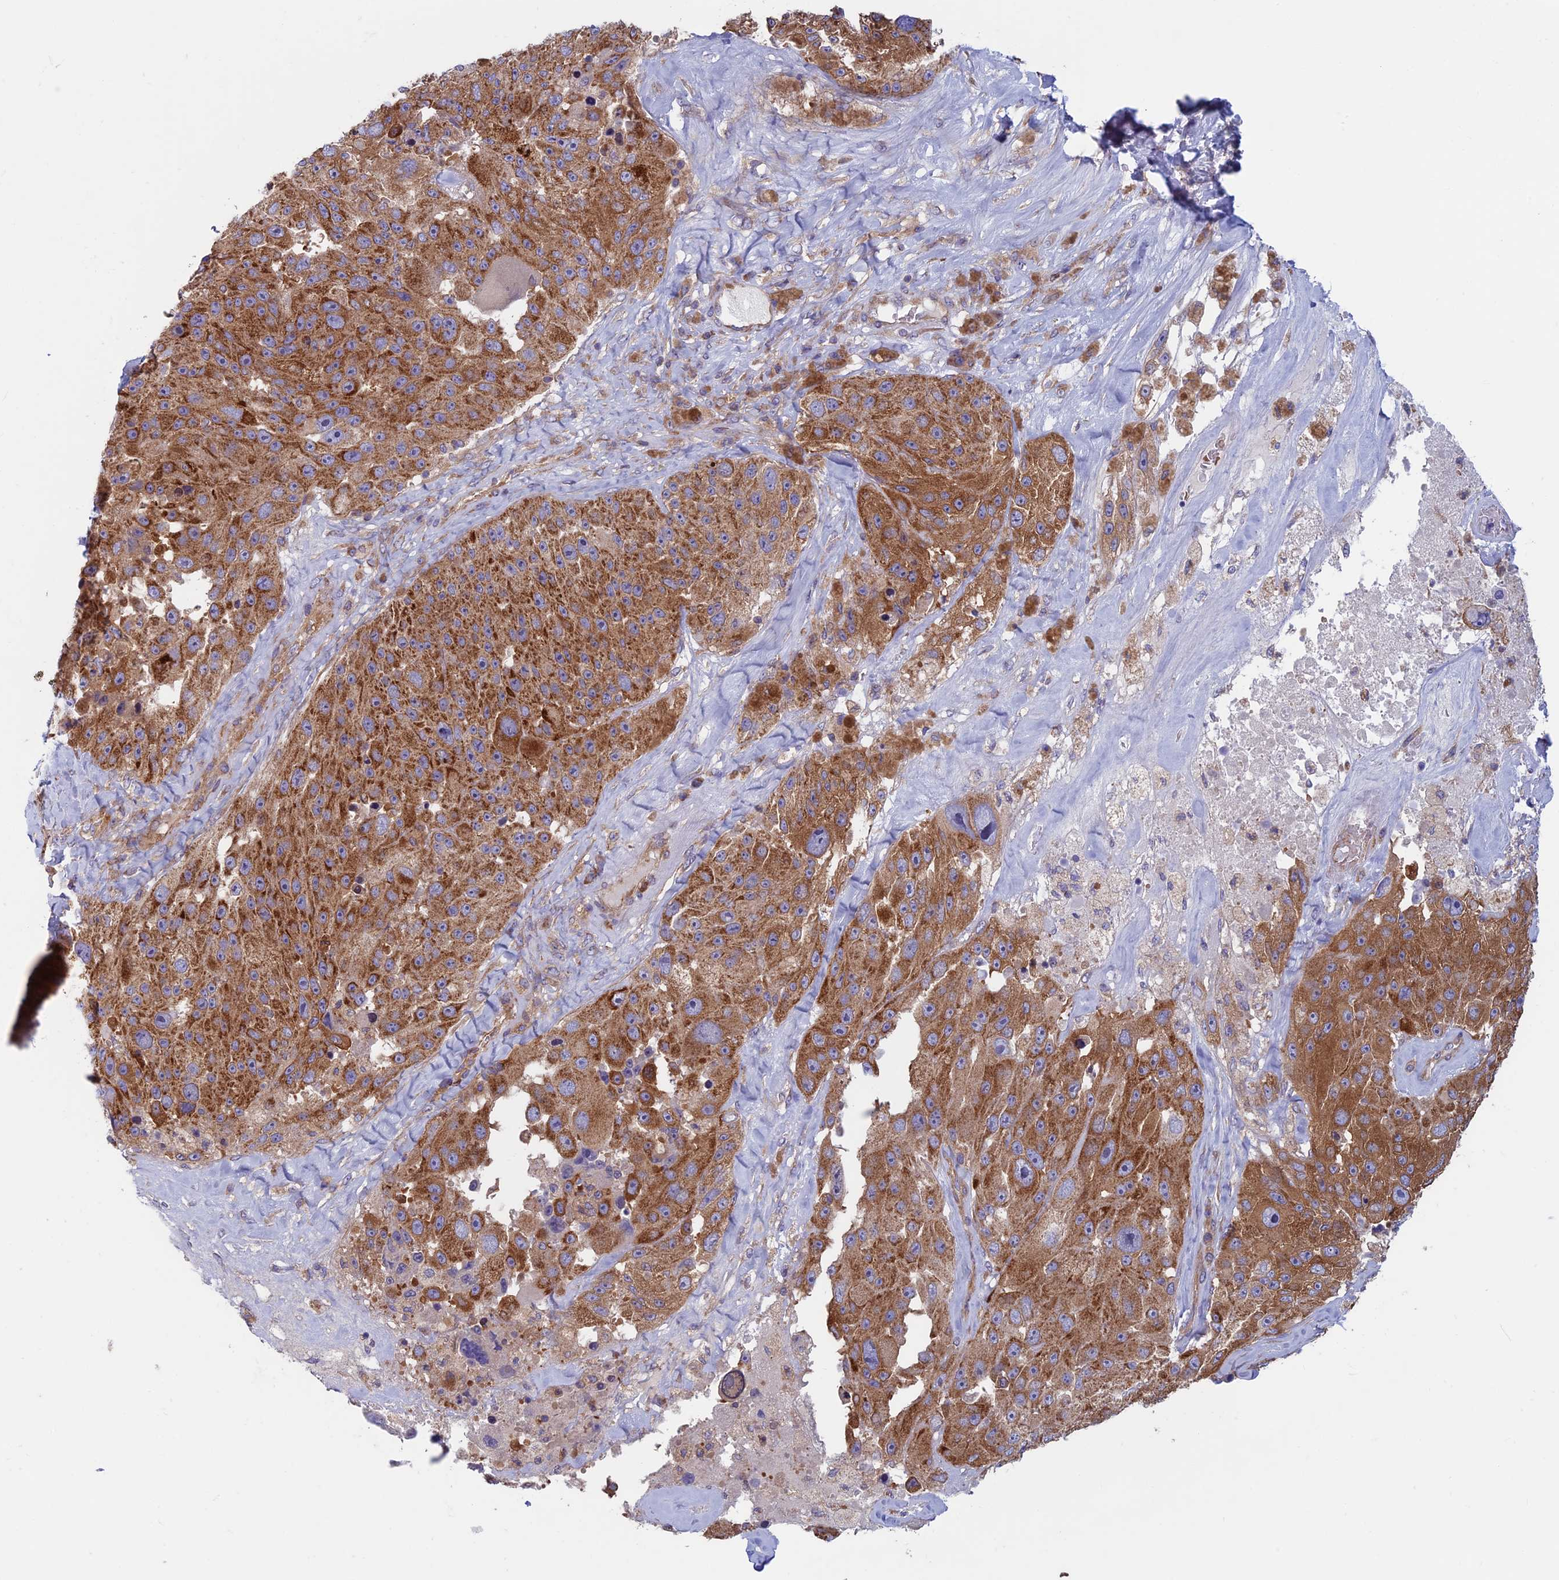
{"staining": {"intensity": "strong", "quantity": ">75%", "location": "cytoplasmic/membranous"}, "tissue": "melanoma", "cell_type": "Tumor cells", "image_type": "cancer", "snomed": [{"axis": "morphology", "description": "Malignant melanoma, Metastatic site"}, {"axis": "topography", "description": "Lymph node"}], "caption": "The photomicrograph shows staining of melanoma, revealing strong cytoplasmic/membranous protein expression (brown color) within tumor cells.", "gene": "DNM1L", "patient": {"sex": "male", "age": 62}}